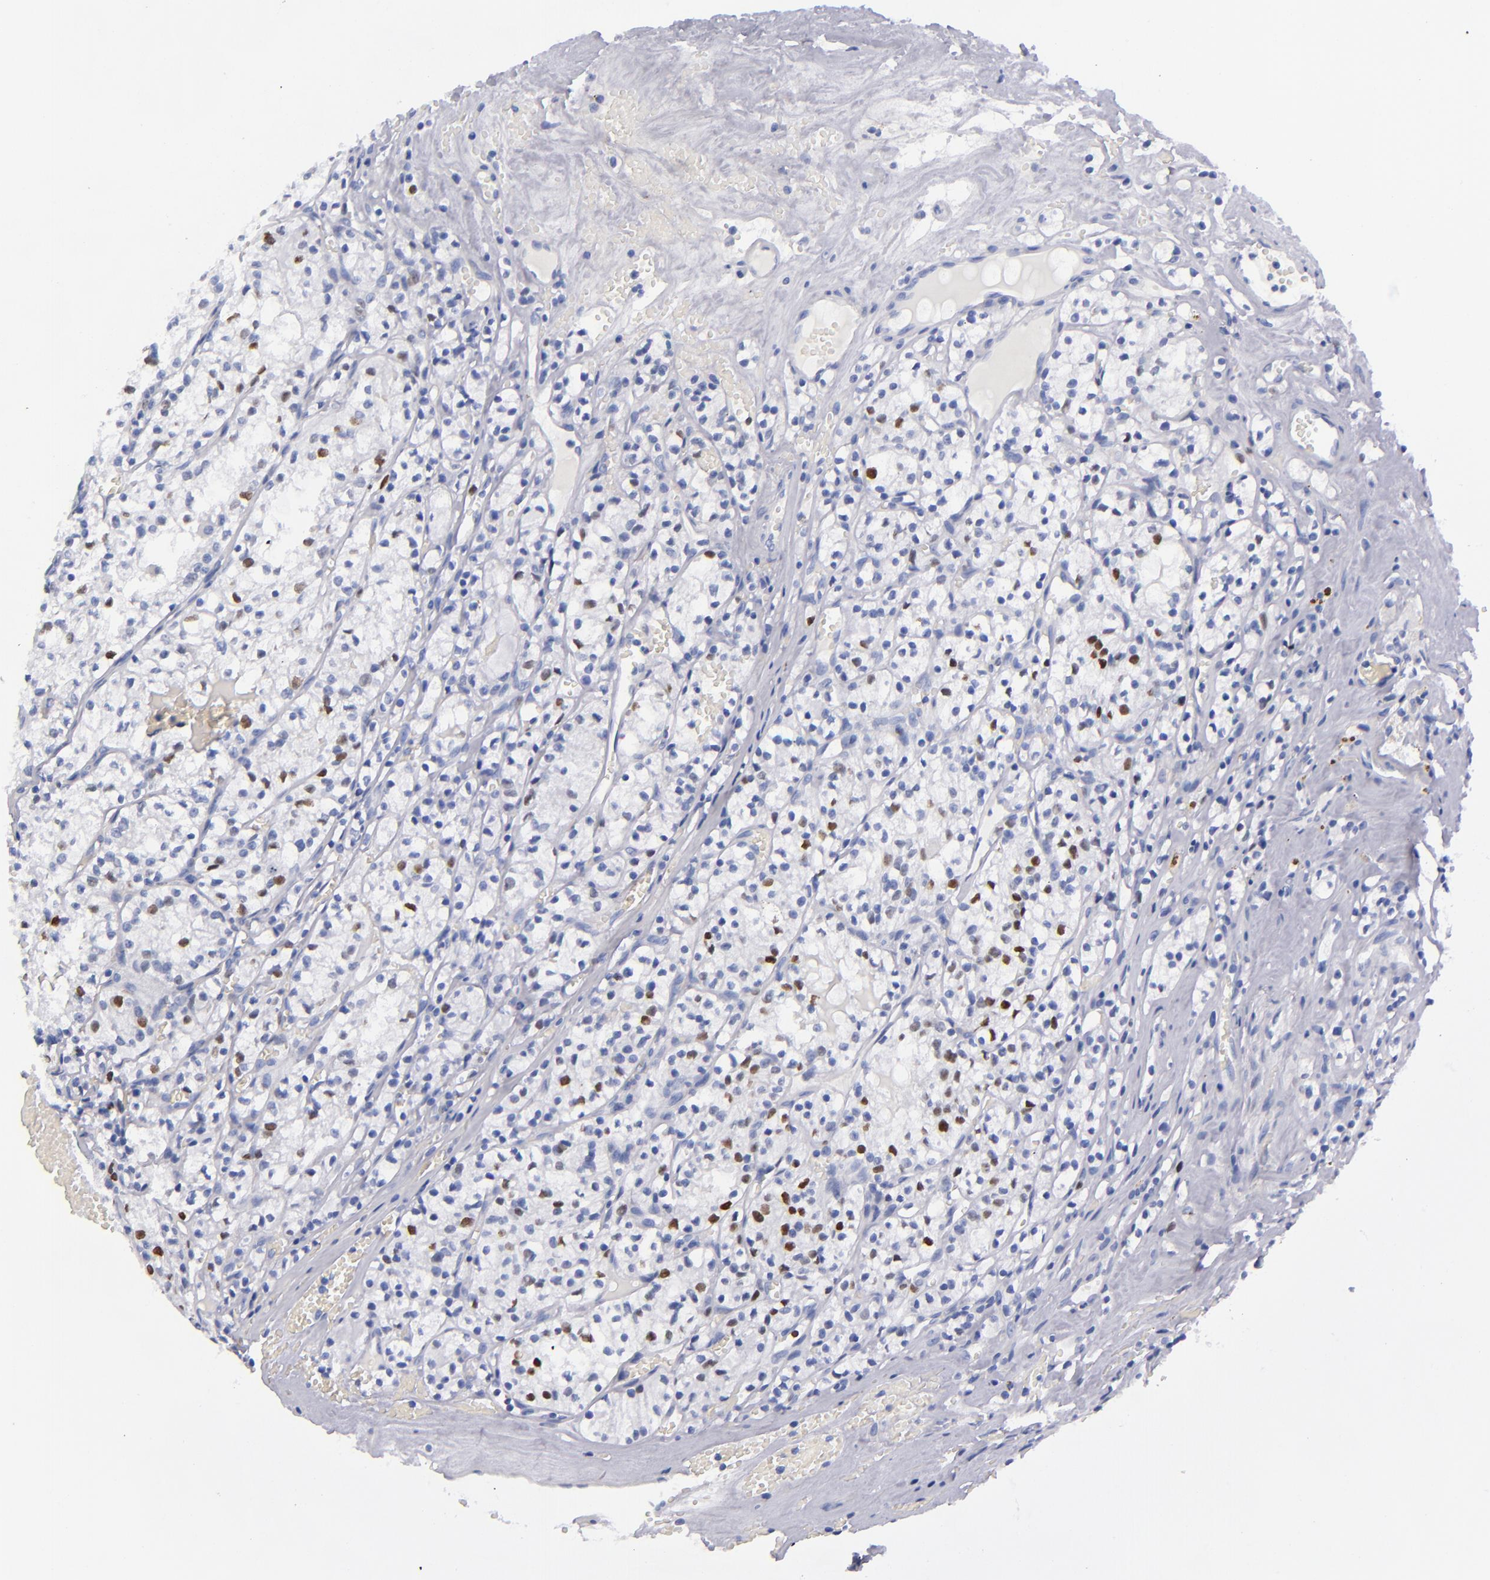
{"staining": {"intensity": "strong", "quantity": "<25%", "location": "nuclear"}, "tissue": "renal cancer", "cell_type": "Tumor cells", "image_type": "cancer", "snomed": [{"axis": "morphology", "description": "Adenocarcinoma, NOS"}, {"axis": "topography", "description": "Kidney"}], "caption": "Human renal cancer stained with a brown dye demonstrates strong nuclear positive staining in approximately <25% of tumor cells.", "gene": "MCM7", "patient": {"sex": "male", "age": 61}}